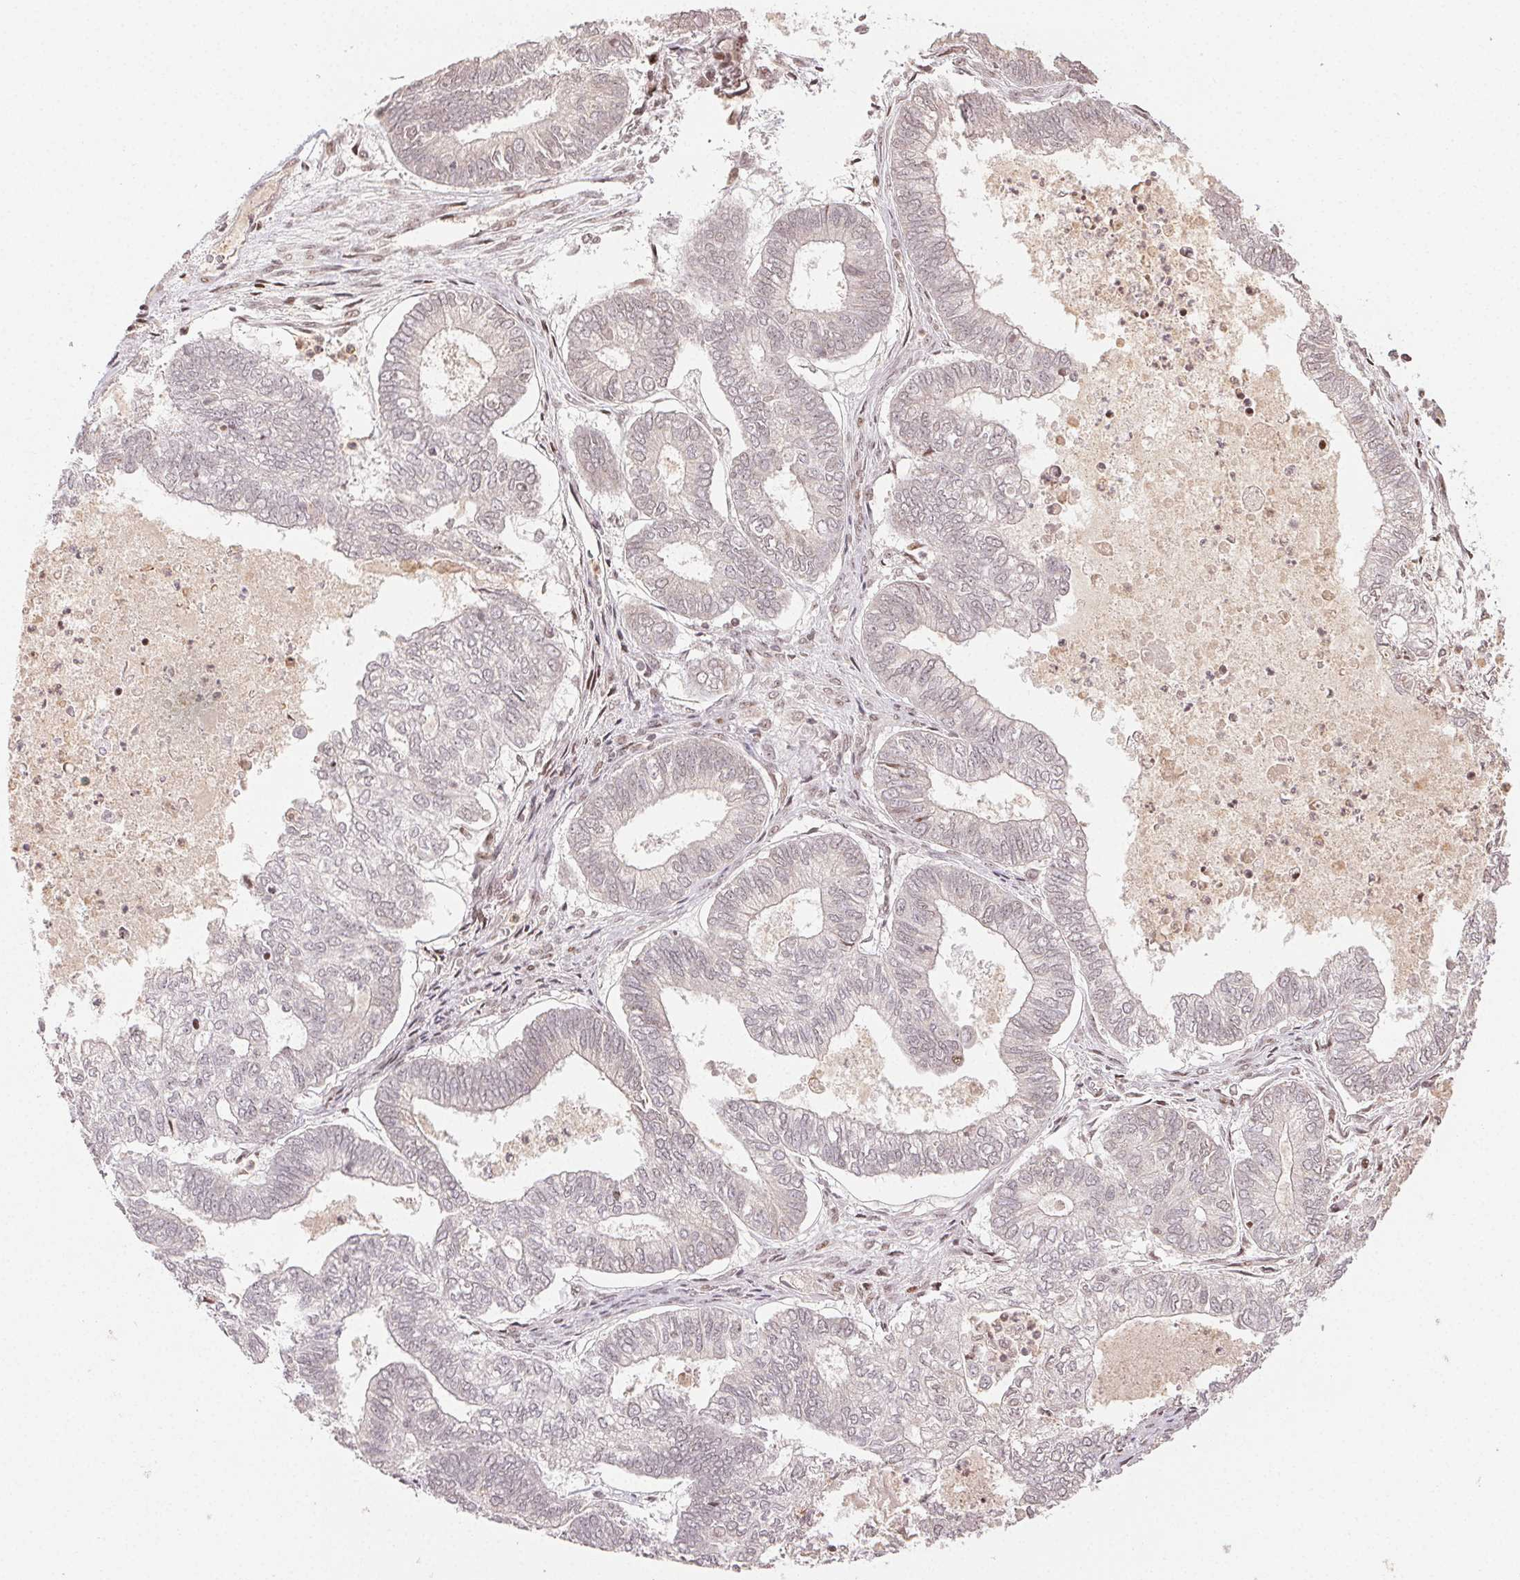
{"staining": {"intensity": "negative", "quantity": "none", "location": "none"}, "tissue": "ovarian cancer", "cell_type": "Tumor cells", "image_type": "cancer", "snomed": [{"axis": "morphology", "description": "Carcinoma, endometroid"}, {"axis": "topography", "description": "Ovary"}], "caption": "Immunohistochemistry (IHC) of human ovarian cancer exhibits no staining in tumor cells.", "gene": "MAPKAPK2", "patient": {"sex": "female", "age": 64}}